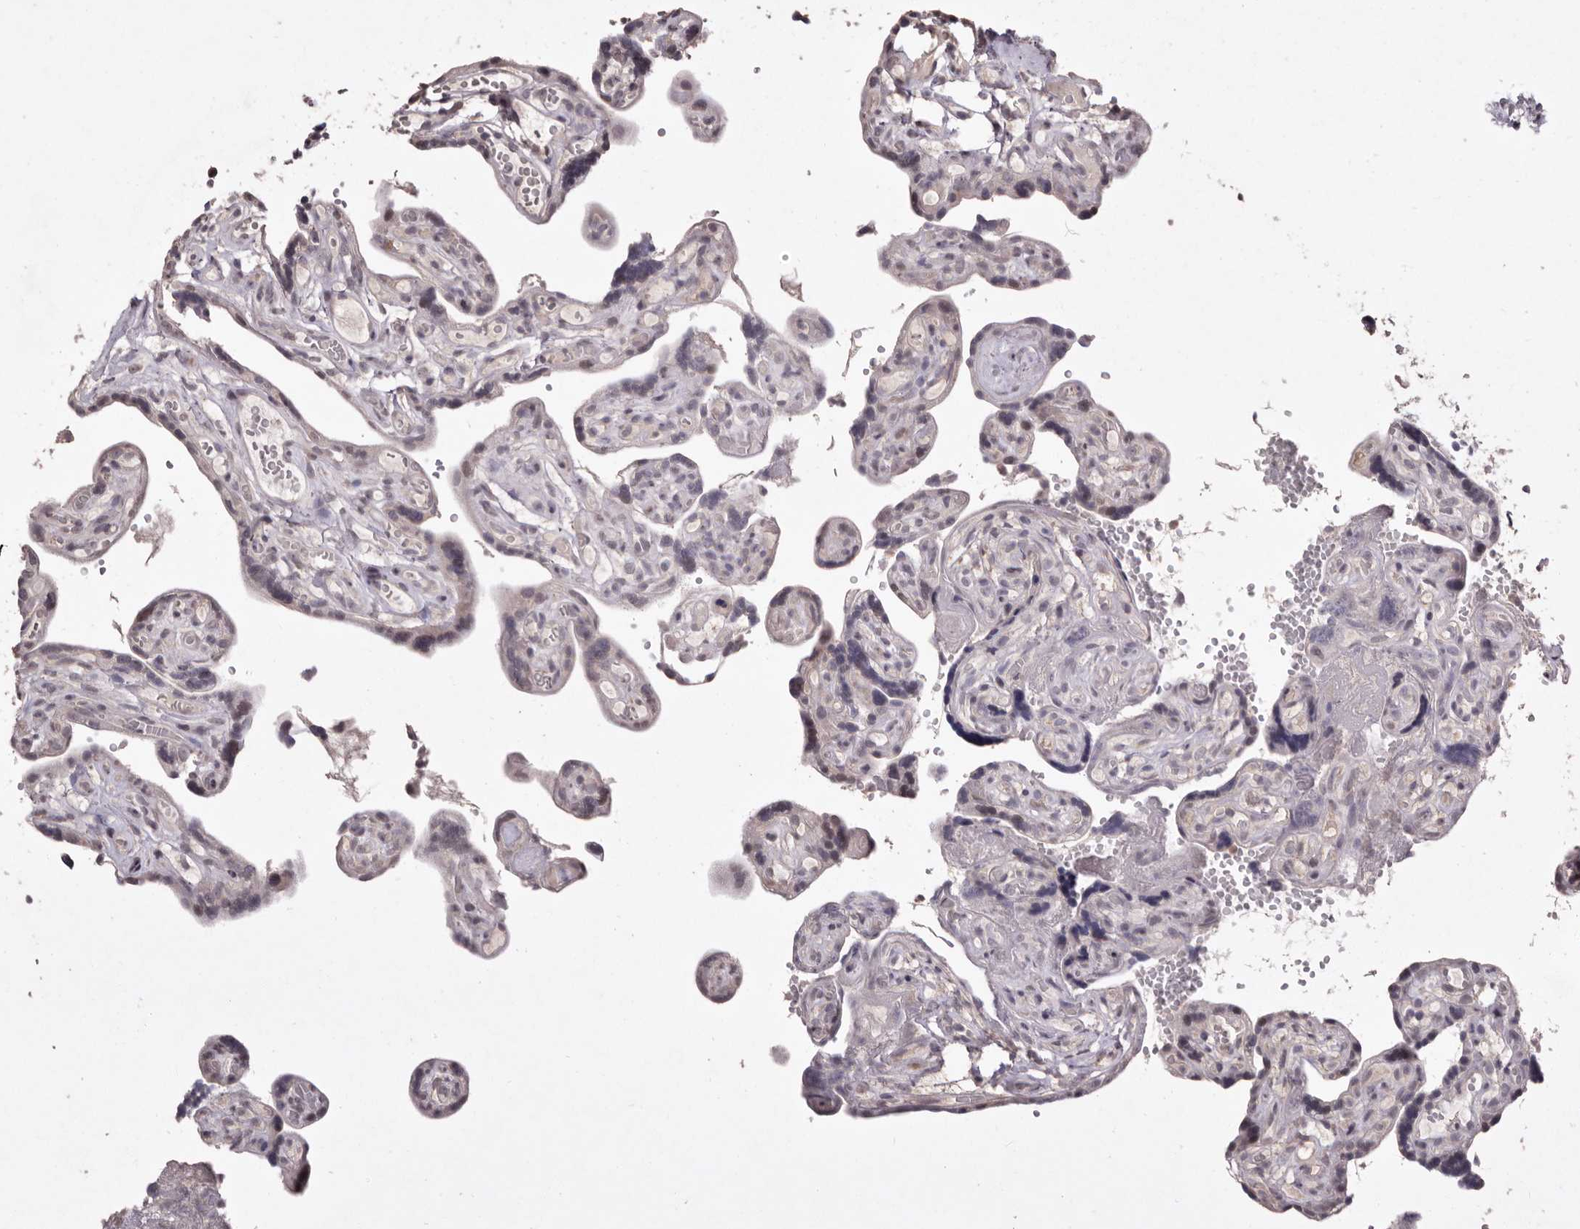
{"staining": {"intensity": "weak", "quantity": "25%-75%", "location": "cytoplasmic/membranous"}, "tissue": "placenta", "cell_type": "Decidual cells", "image_type": "normal", "snomed": [{"axis": "morphology", "description": "Normal tissue, NOS"}, {"axis": "topography", "description": "Placenta"}], "caption": "Immunohistochemical staining of normal human placenta shows weak cytoplasmic/membranous protein positivity in approximately 25%-75% of decidual cells.", "gene": "SULT1E1", "patient": {"sex": "female", "age": 30}}